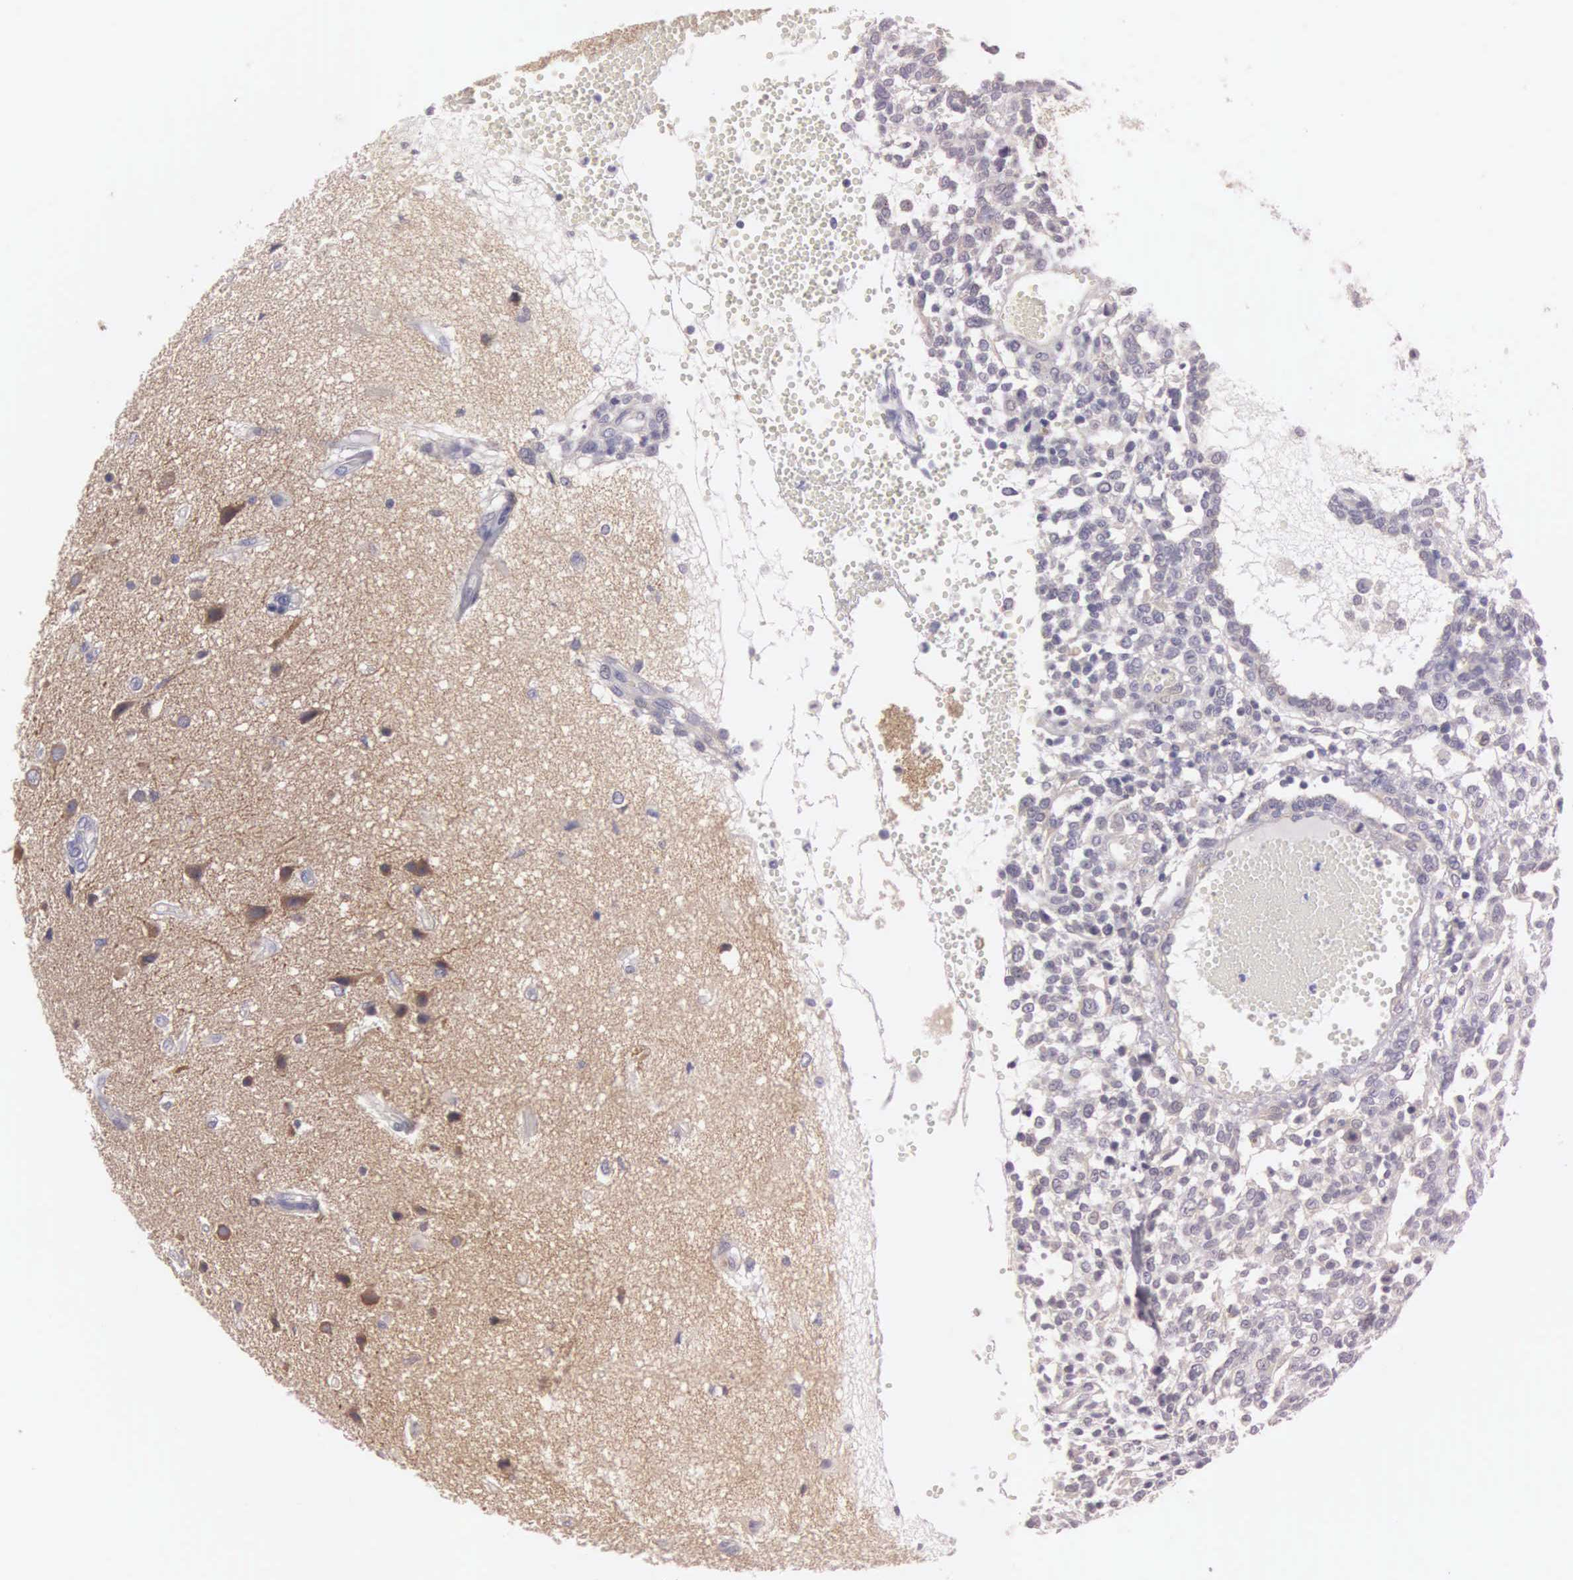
{"staining": {"intensity": "weak", "quantity": "25%-75%", "location": "cytoplasmic/membranous"}, "tissue": "glioma", "cell_type": "Tumor cells", "image_type": "cancer", "snomed": [{"axis": "morphology", "description": "Glioma, malignant, High grade"}, {"axis": "topography", "description": "Brain"}], "caption": "Weak cytoplasmic/membranous positivity is present in about 25%-75% of tumor cells in high-grade glioma (malignant).", "gene": "CEP170B", "patient": {"sex": "male", "age": 66}}